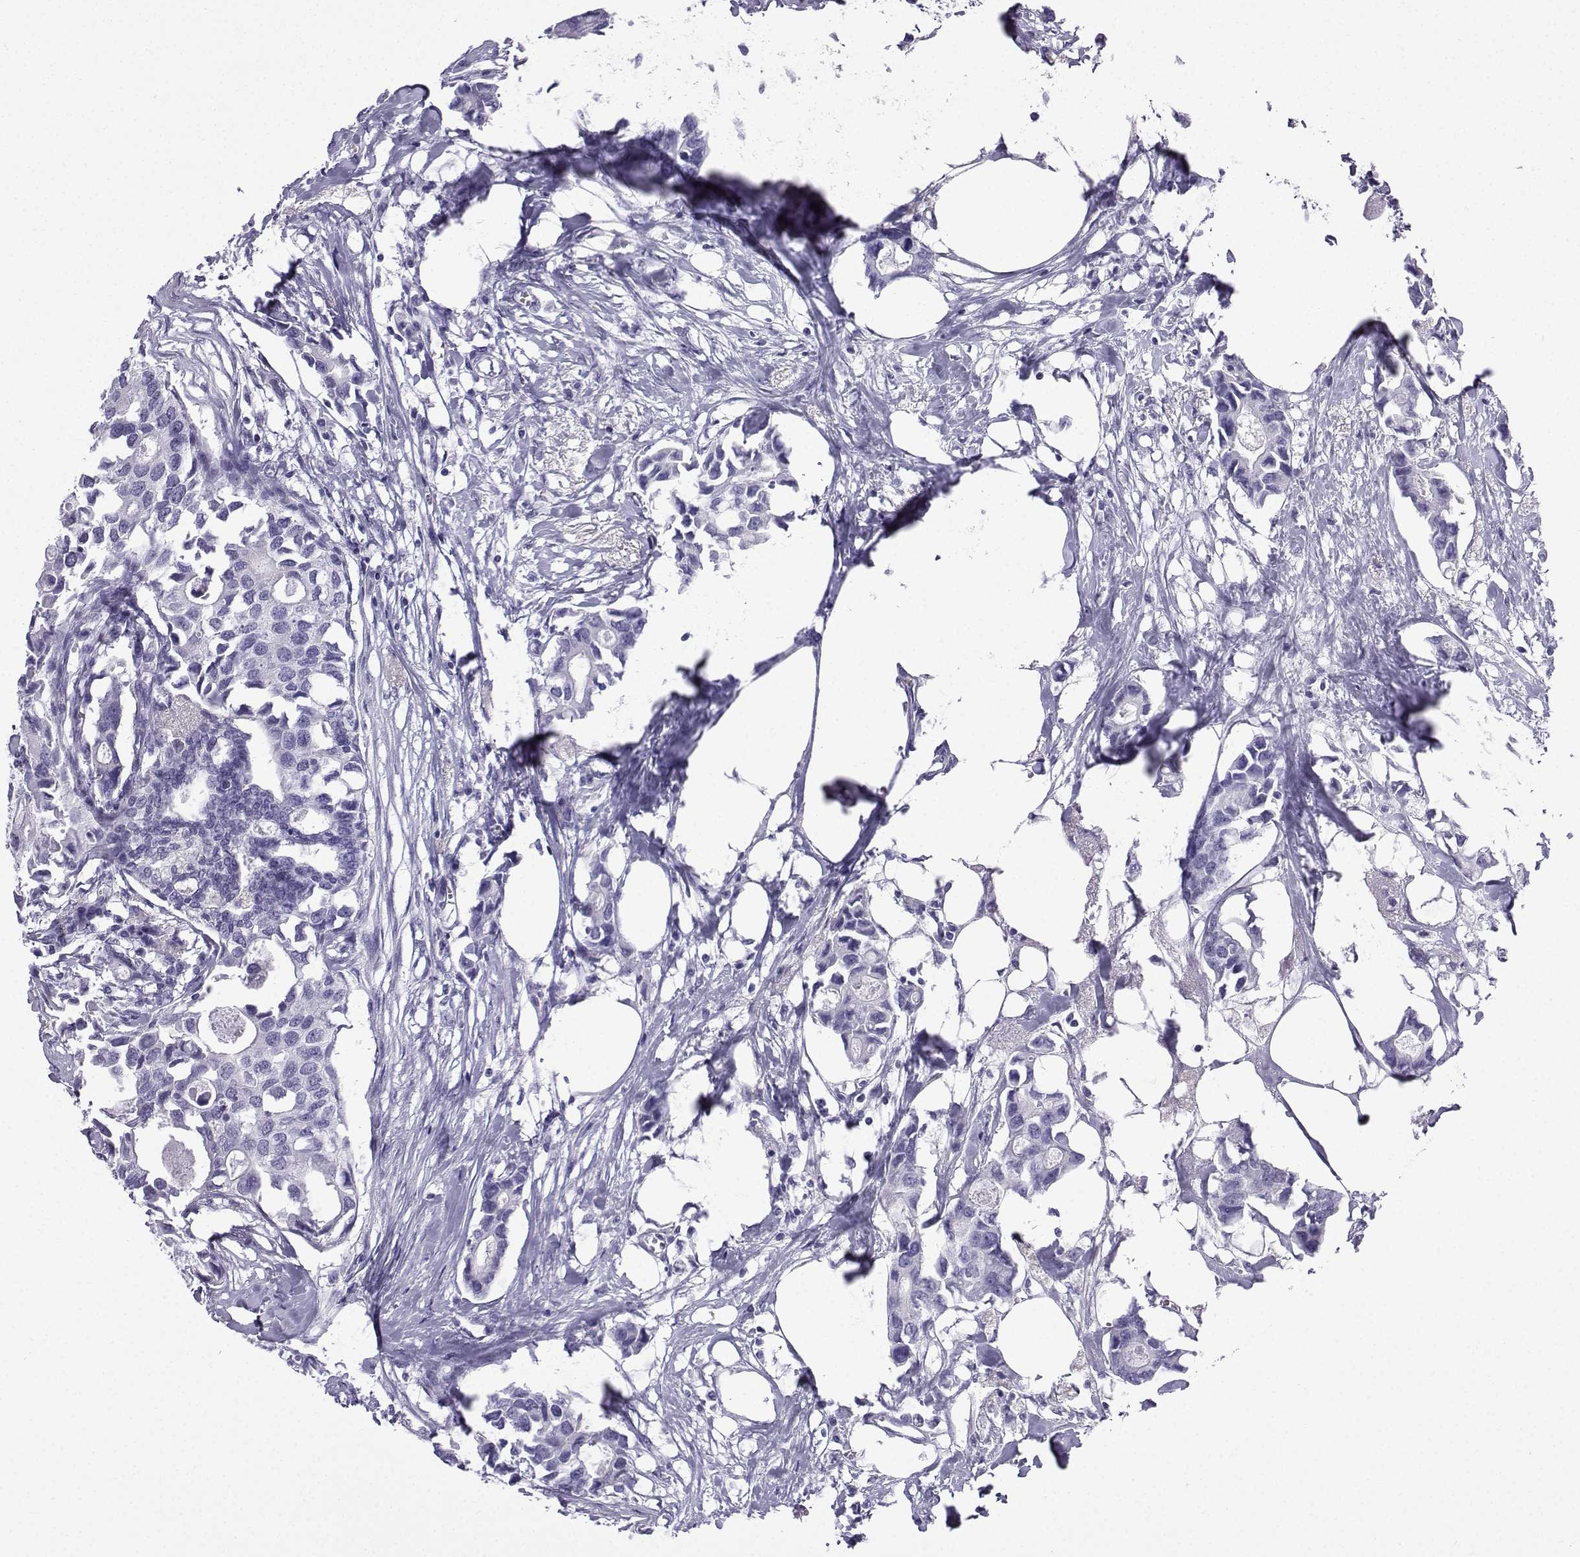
{"staining": {"intensity": "negative", "quantity": "none", "location": "none"}, "tissue": "breast cancer", "cell_type": "Tumor cells", "image_type": "cancer", "snomed": [{"axis": "morphology", "description": "Duct carcinoma"}, {"axis": "topography", "description": "Breast"}], "caption": "Breast cancer (invasive ductal carcinoma) was stained to show a protein in brown. There is no significant positivity in tumor cells. The staining was performed using DAB (3,3'-diaminobenzidine) to visualize the protein expression in brown, while the nuclei were stained in blue with hematoxylin (Magnification: 20x).", "gene": "KCNF1", "patient": {"sex": "female", "age": 83}}